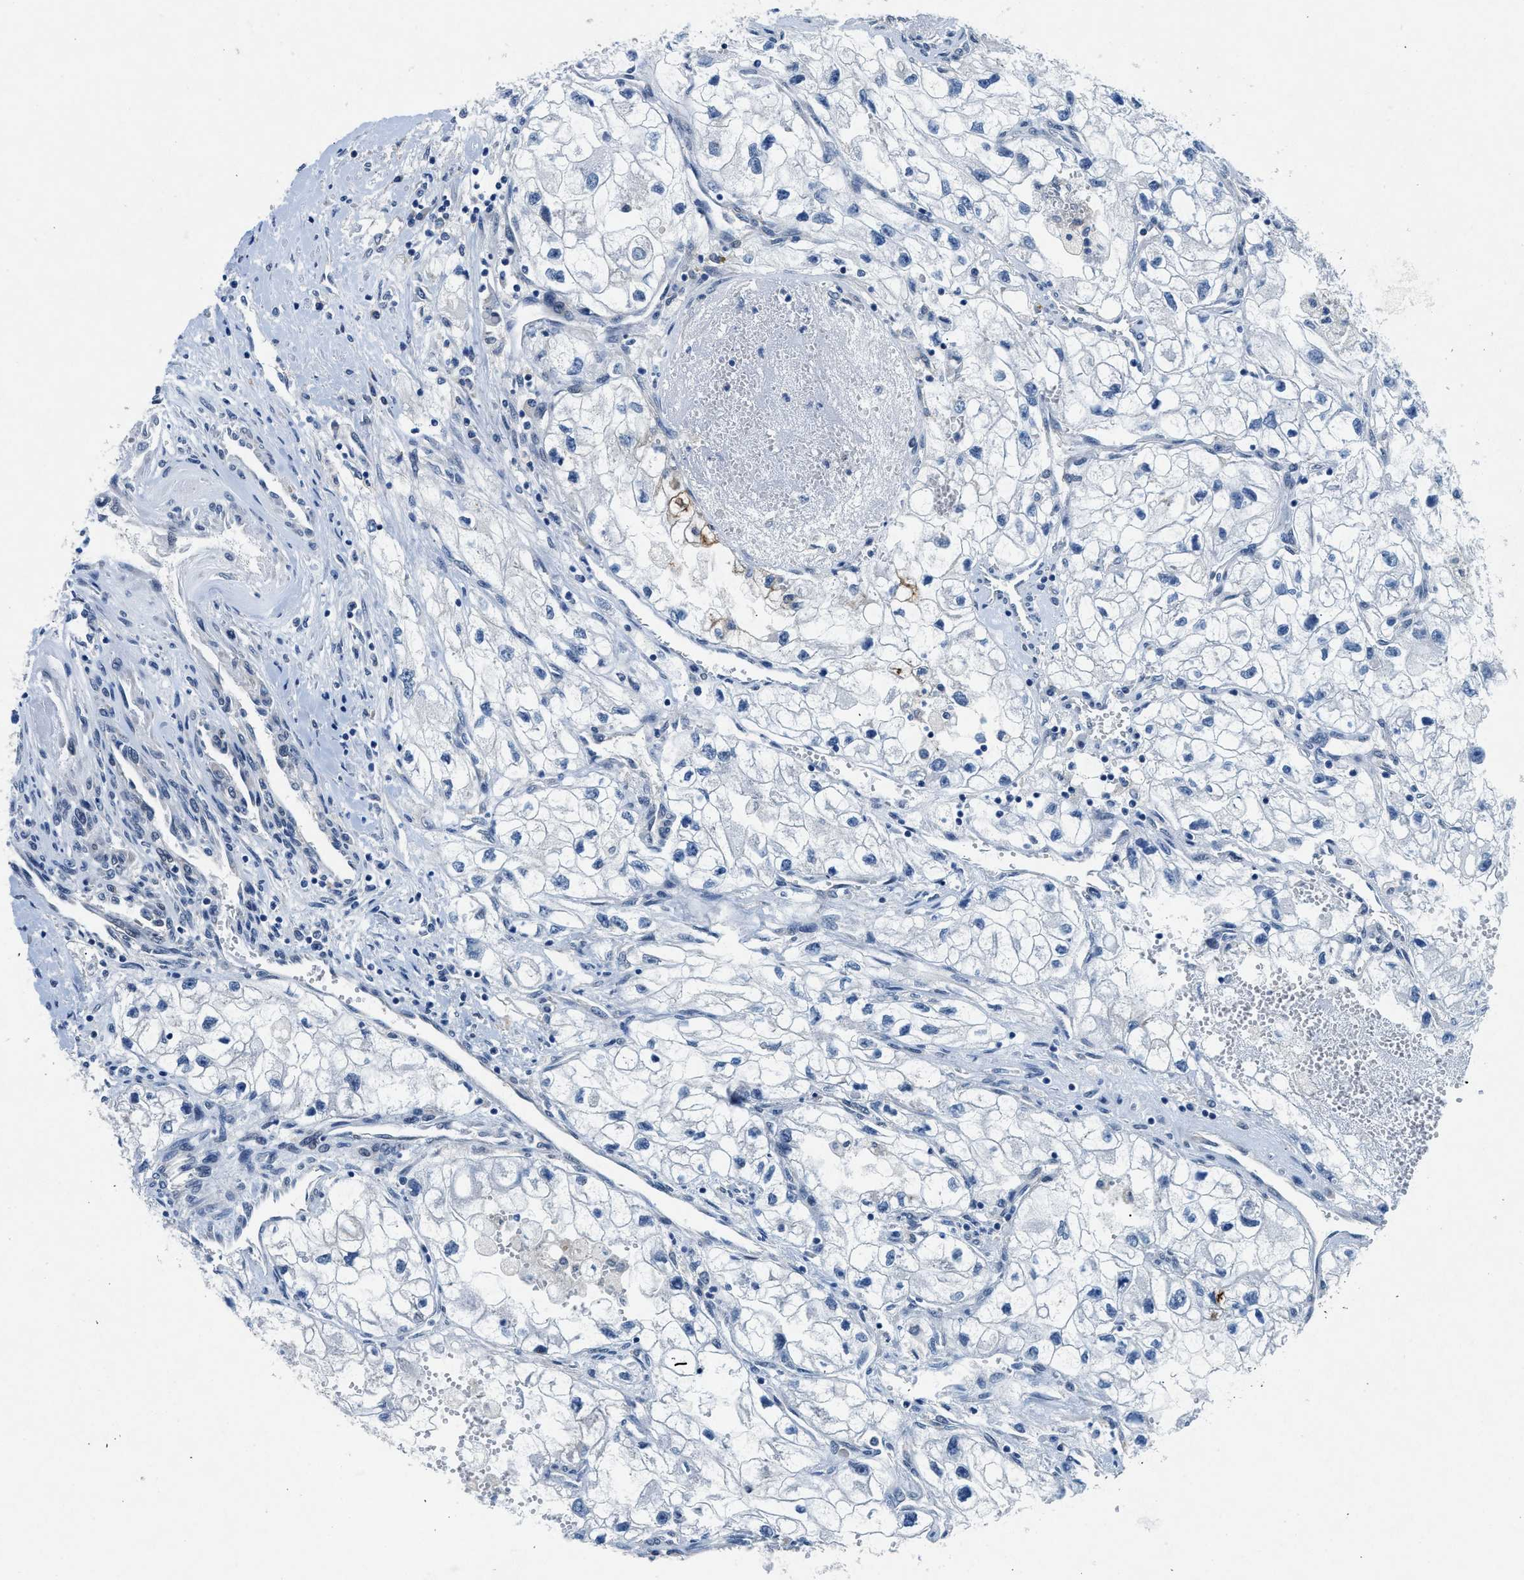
{"staining": {"intensity": "negative", "quantity": "none", "location": "none"}, "tissue": "renal cancer", "cell_type": "Tumor cells", "image_type": "cancer", "snomed": [{"axis": "morphology", "description": "Adenocarcinoma, NOS"}, {"axis": "topography", "description": "Kidney"}], "caption": "Protein analysis of renal cancer (adenocarcinoma) displays no significant positivity in tumor cells. Nuclei are stained in blue.", "gene": "COPS2", "patient": {"sex": "female", "age": 70}}